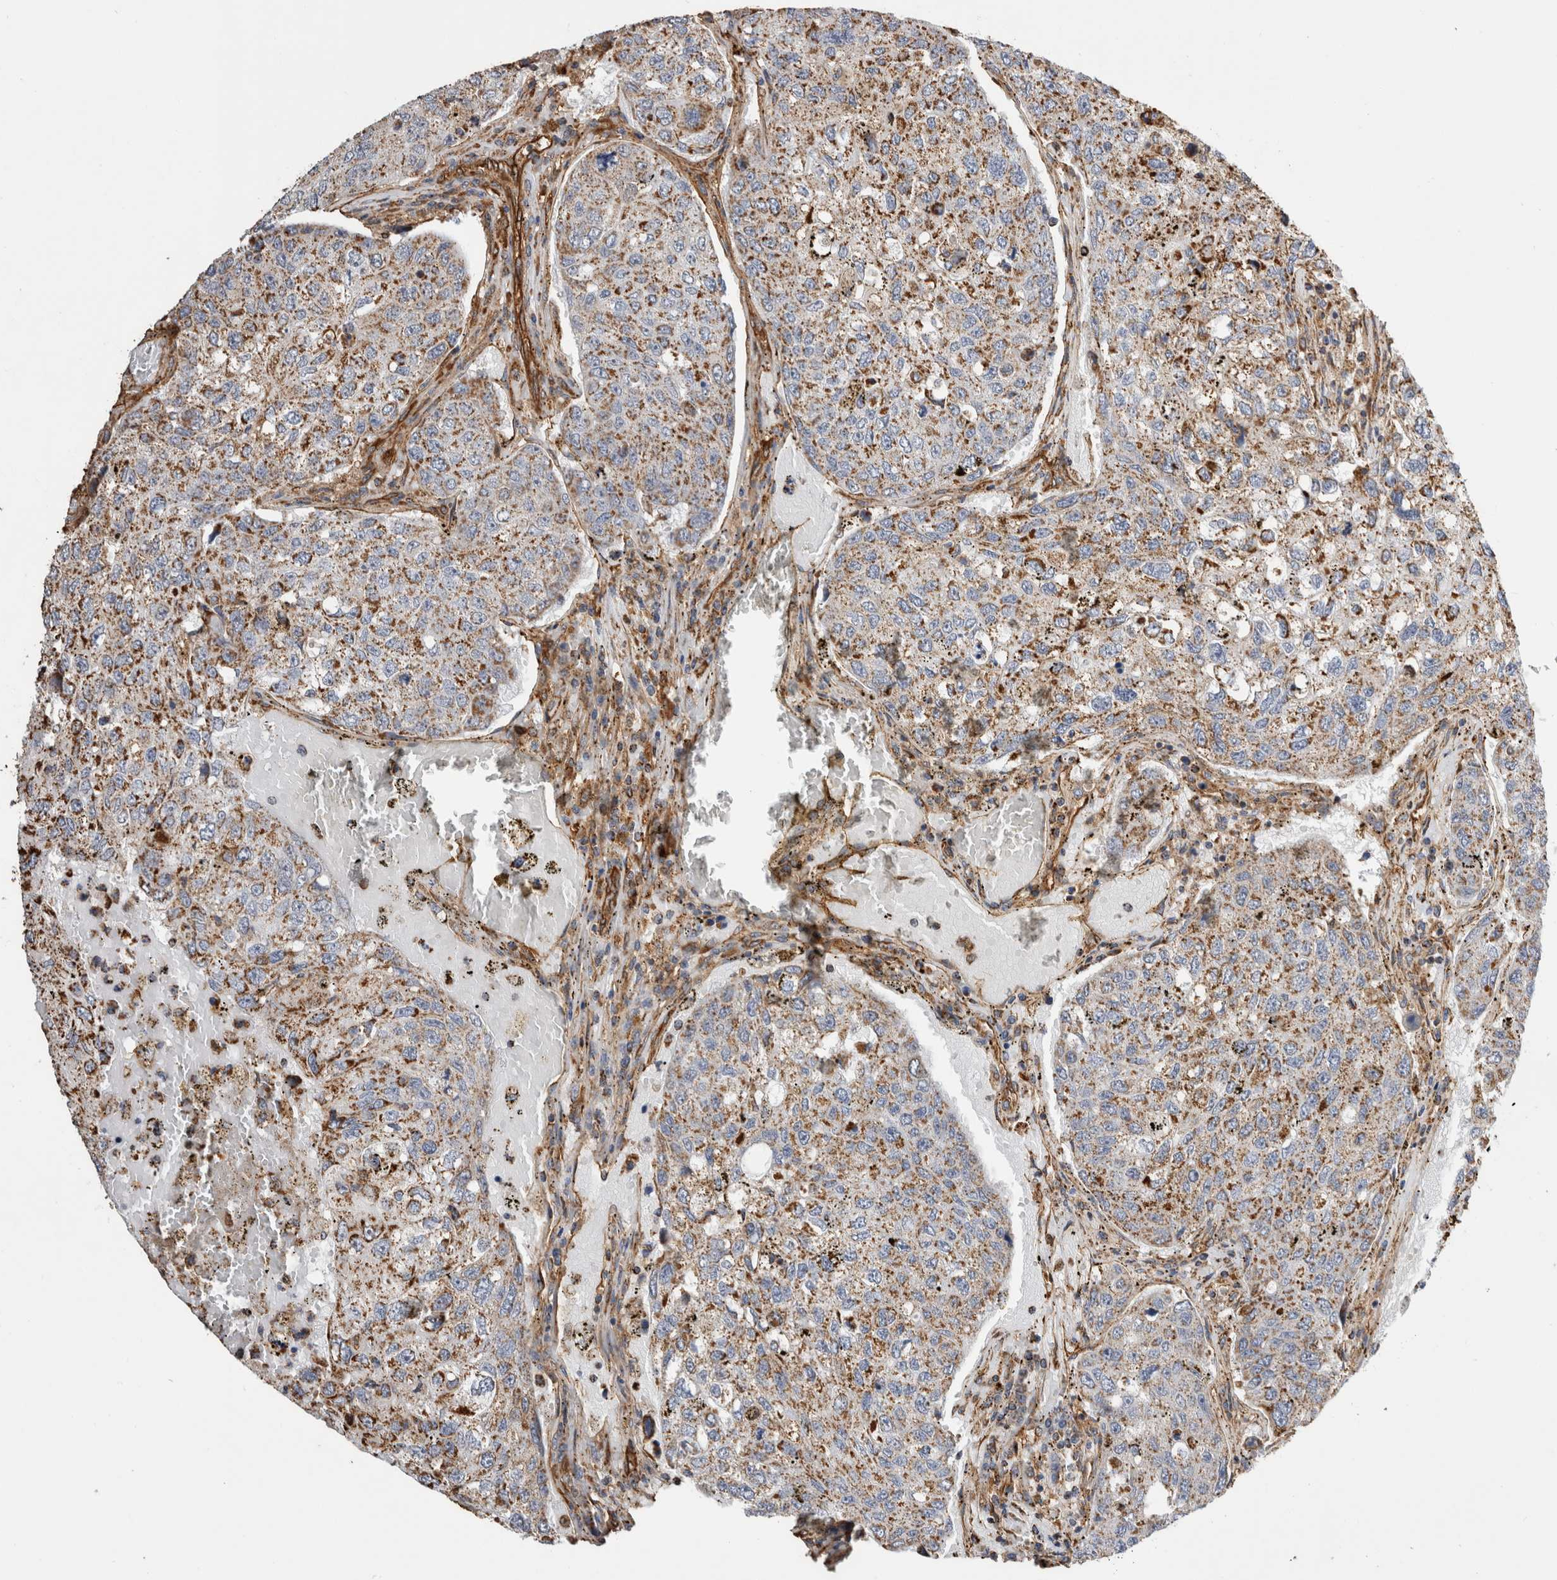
{"staining": {"intensity": "moderate", "quantity": ">75%", "location": "cytoplasmic/membranous"}, "tissue": "urothelial cancer", "cell_type": "Tumor cells", "image_type": "cancer", "snomed": [{"axis": "morphology", "description": "Urothelial carcinoma, High grade"}, {"axis": "topography", "description": "Lymph node"}, {"axis": "topography", "description": "Urinary bladder"}], "caption": "Protein positivity by immunohistochemistry (IHC) demonstrates moderate cytoplasmic/membranous positivity in about >75% of tumor cells in urothelial cancer.", "gene": "ZNF397", "patient": {"sex": "male", "age": 51}}